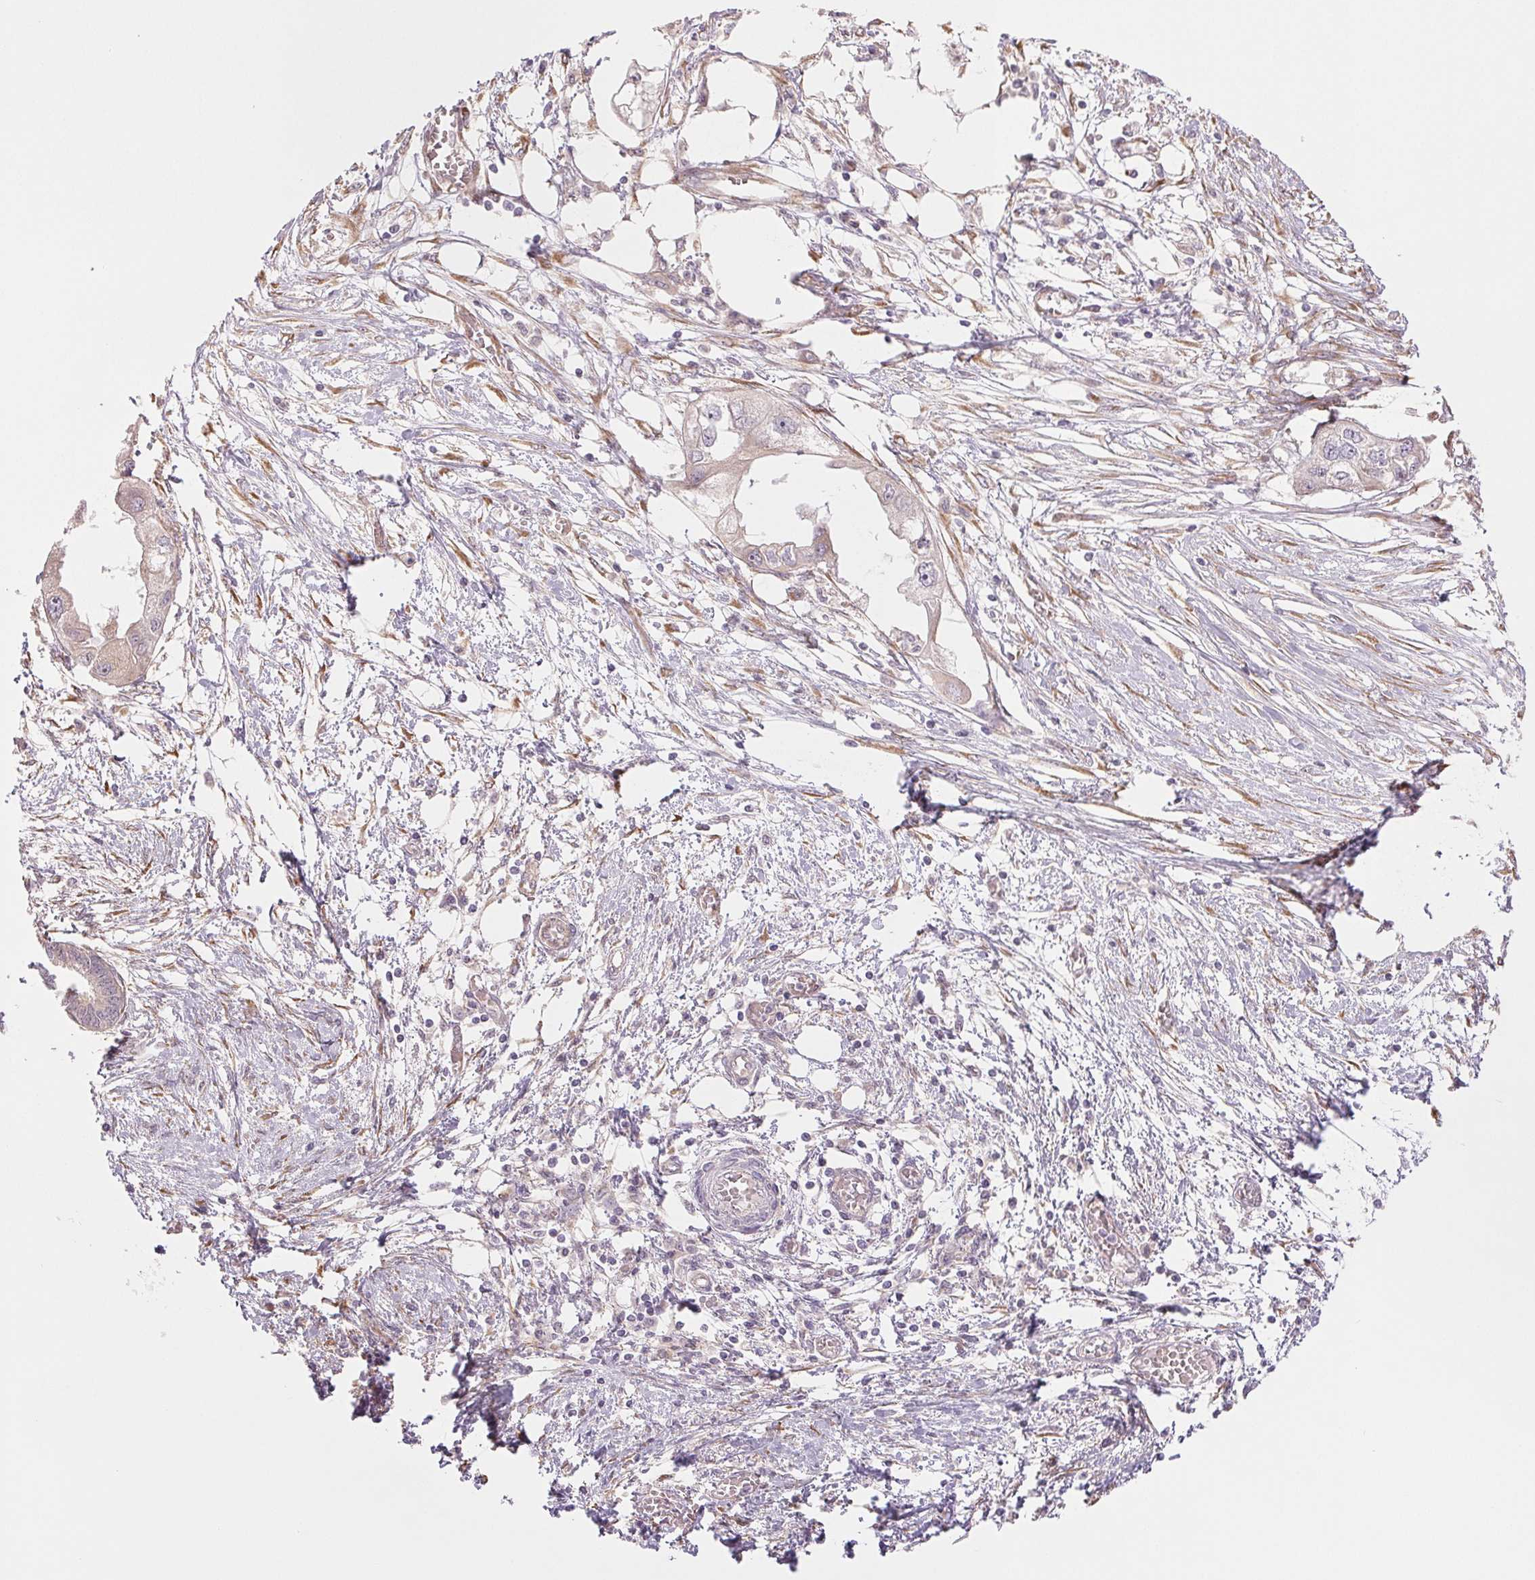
{"staining": {"intensity": "negative", "quantity": "none", "location": "none"}, "tissue": "endometrial cancer", "cell_type": "Tumor cells", "image_type": "cancer", "snomed": [{"axis": "morphology", "description": "Adenocarcinoma, NOS"}, {"axis": "morphology", "description": "Adenocarcinoma, metastatic, NOS"}, {"axis": "topography", "description": "Adipose tissue"}, {"axis": "topography", "description": "Endometrium"}], "caption": "Endometrial cancer was stained to show a protein in brown. There is no significant staining in tumor cells.", "gene": "METTL17", "patient": {"sex": "female", "age": 67}}